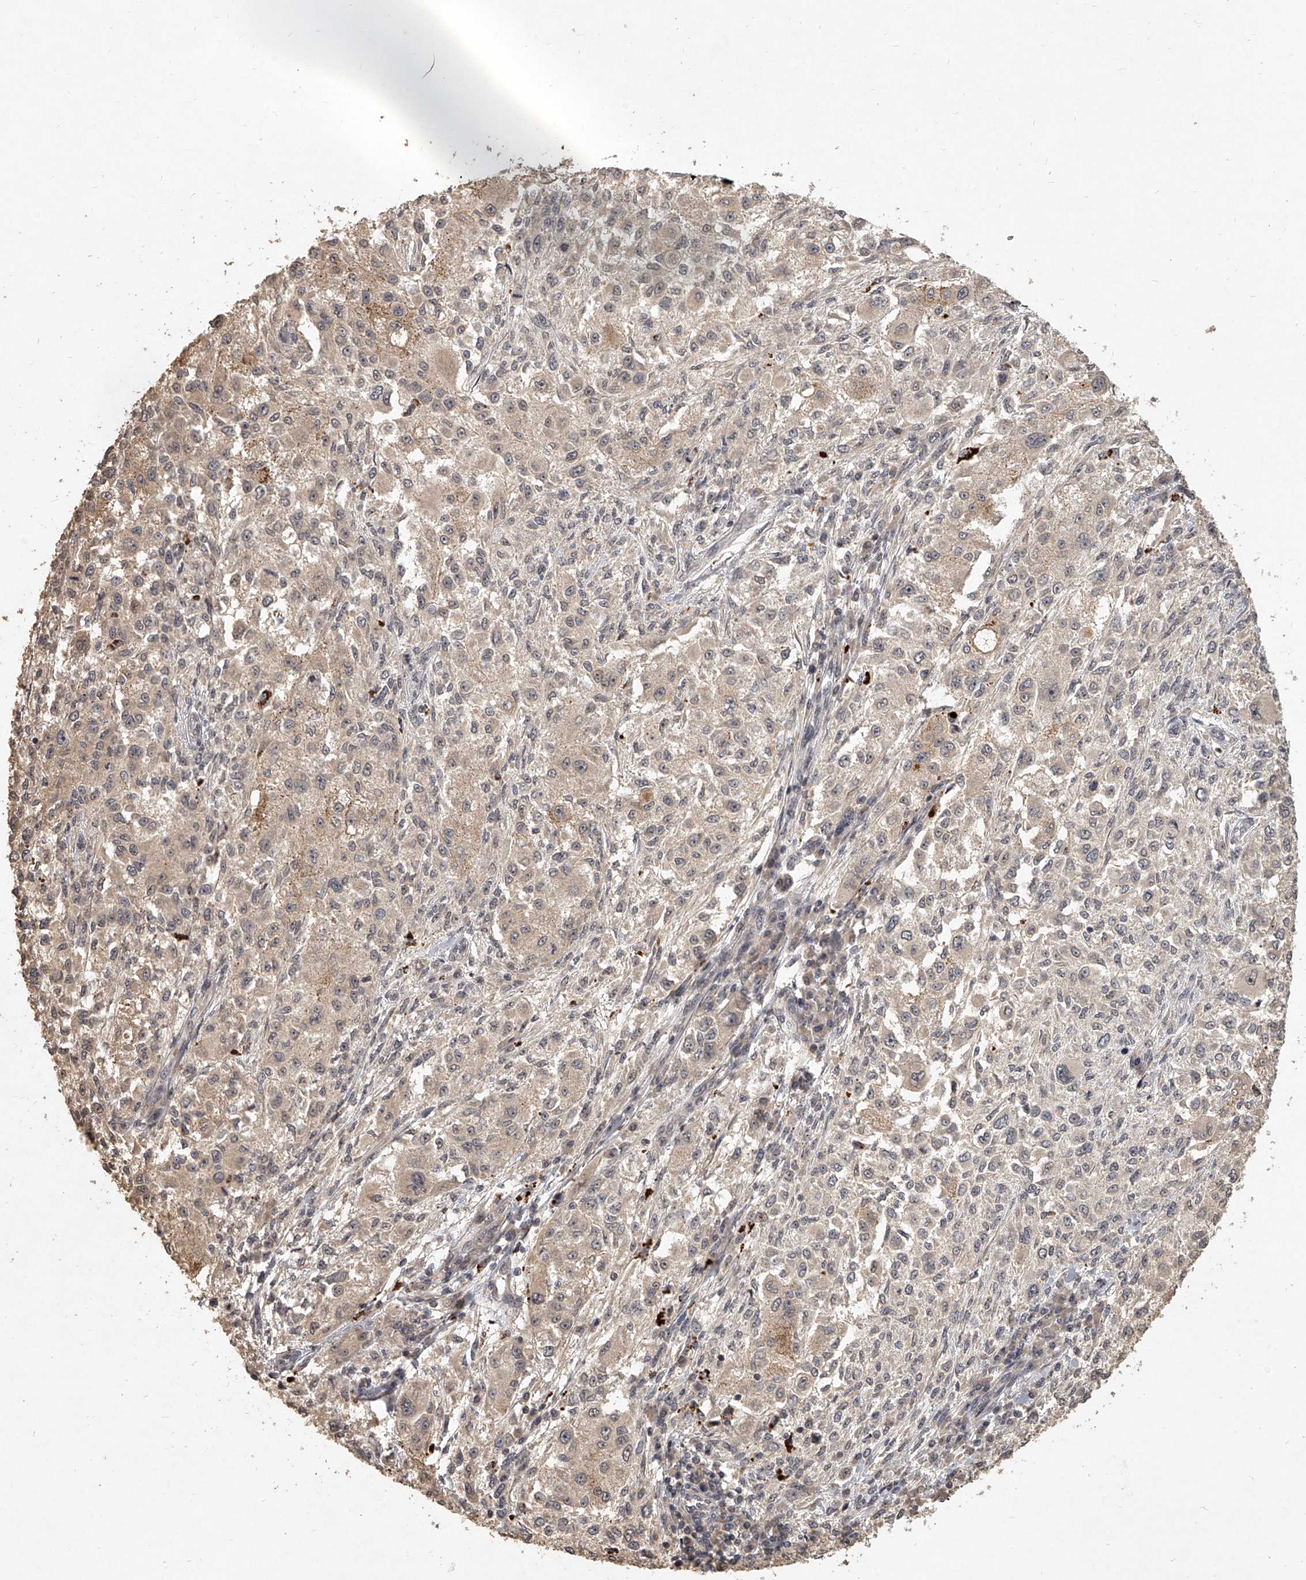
{"staining": {"intensity": "weak", "quantity": "<25%", "location": "cytoplasmic/membranous"}, "tissue": "melanoma", "cell_type": "Tumor cells", "image_type": "cancer", "snomed": [{"axis": "morphology", "description": "Necrosis, NOS"}, {"axis": "morphology", "description": "Malignant melanoma, NOS"}, {"axis": "topography", "description": "Skin"}], "caption": "Malignant melanoma was stained to show a protein in brown. There is no significant expression in tumor cells. (DAB immunohistochemistry (IHC), high magnification).", "gene": "SLC37A1", "patient": {"sex": "female", "age": 87}}